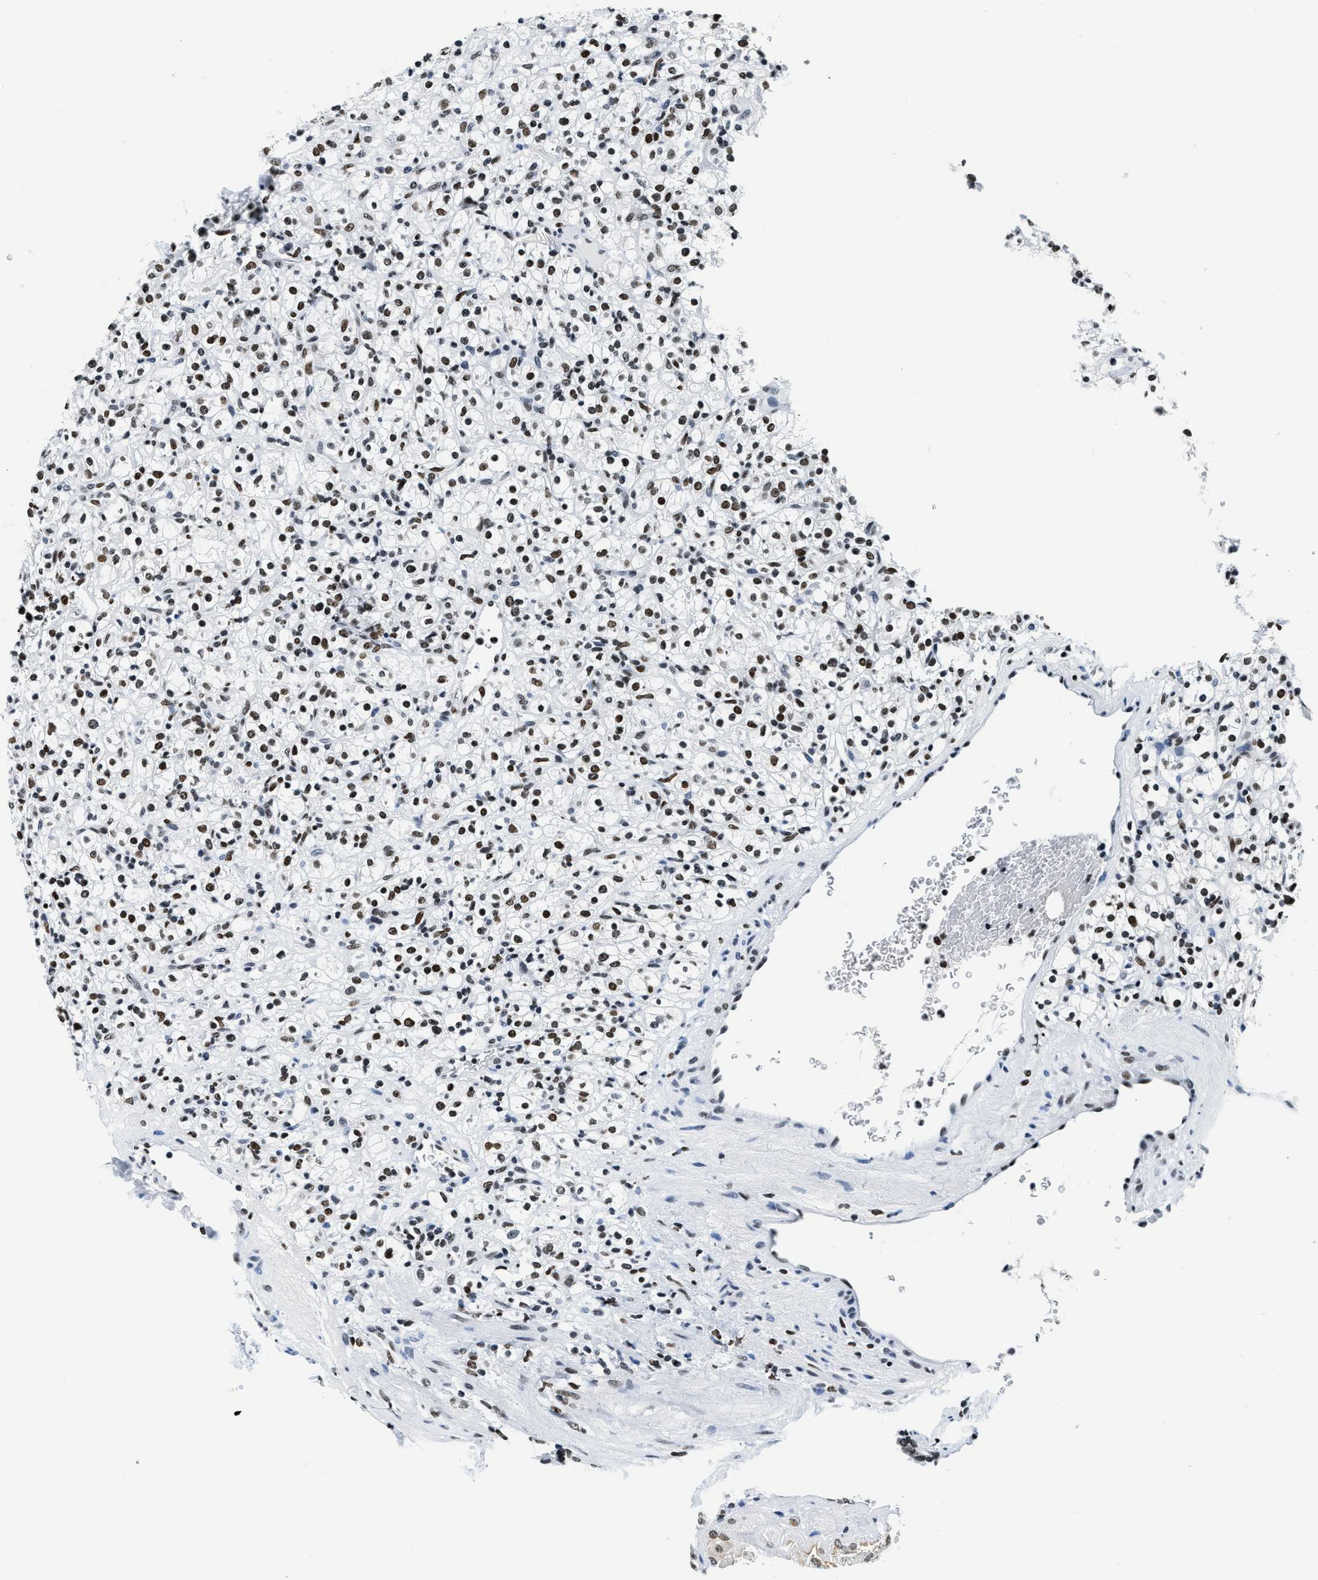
{"staining": {"intensity": "strong", "quantity": ">75%", "location": "nuclear"}, "tissue": "renal cancer", "cell_type": "Tumor cells", "image_type": "cancer", "snomed": [{"axis": "morphology", "description": "Normal tissue, NOS"}, {"axis": "morphology", "description": "Adenocarcinoma, NOS"}, {"axis": "topography", "description": "Kidney"}], "caption": "High-magnification brightfield microscopy of renal adenocarcinoma stained with DAB (brown) and counterstained with hematoxylin (blue). tumor cells exhibit strong nuclear positivity is present in about>75% of cells.", "gene": "TOP1", "patient": {"sex": "female", "age": 72}}